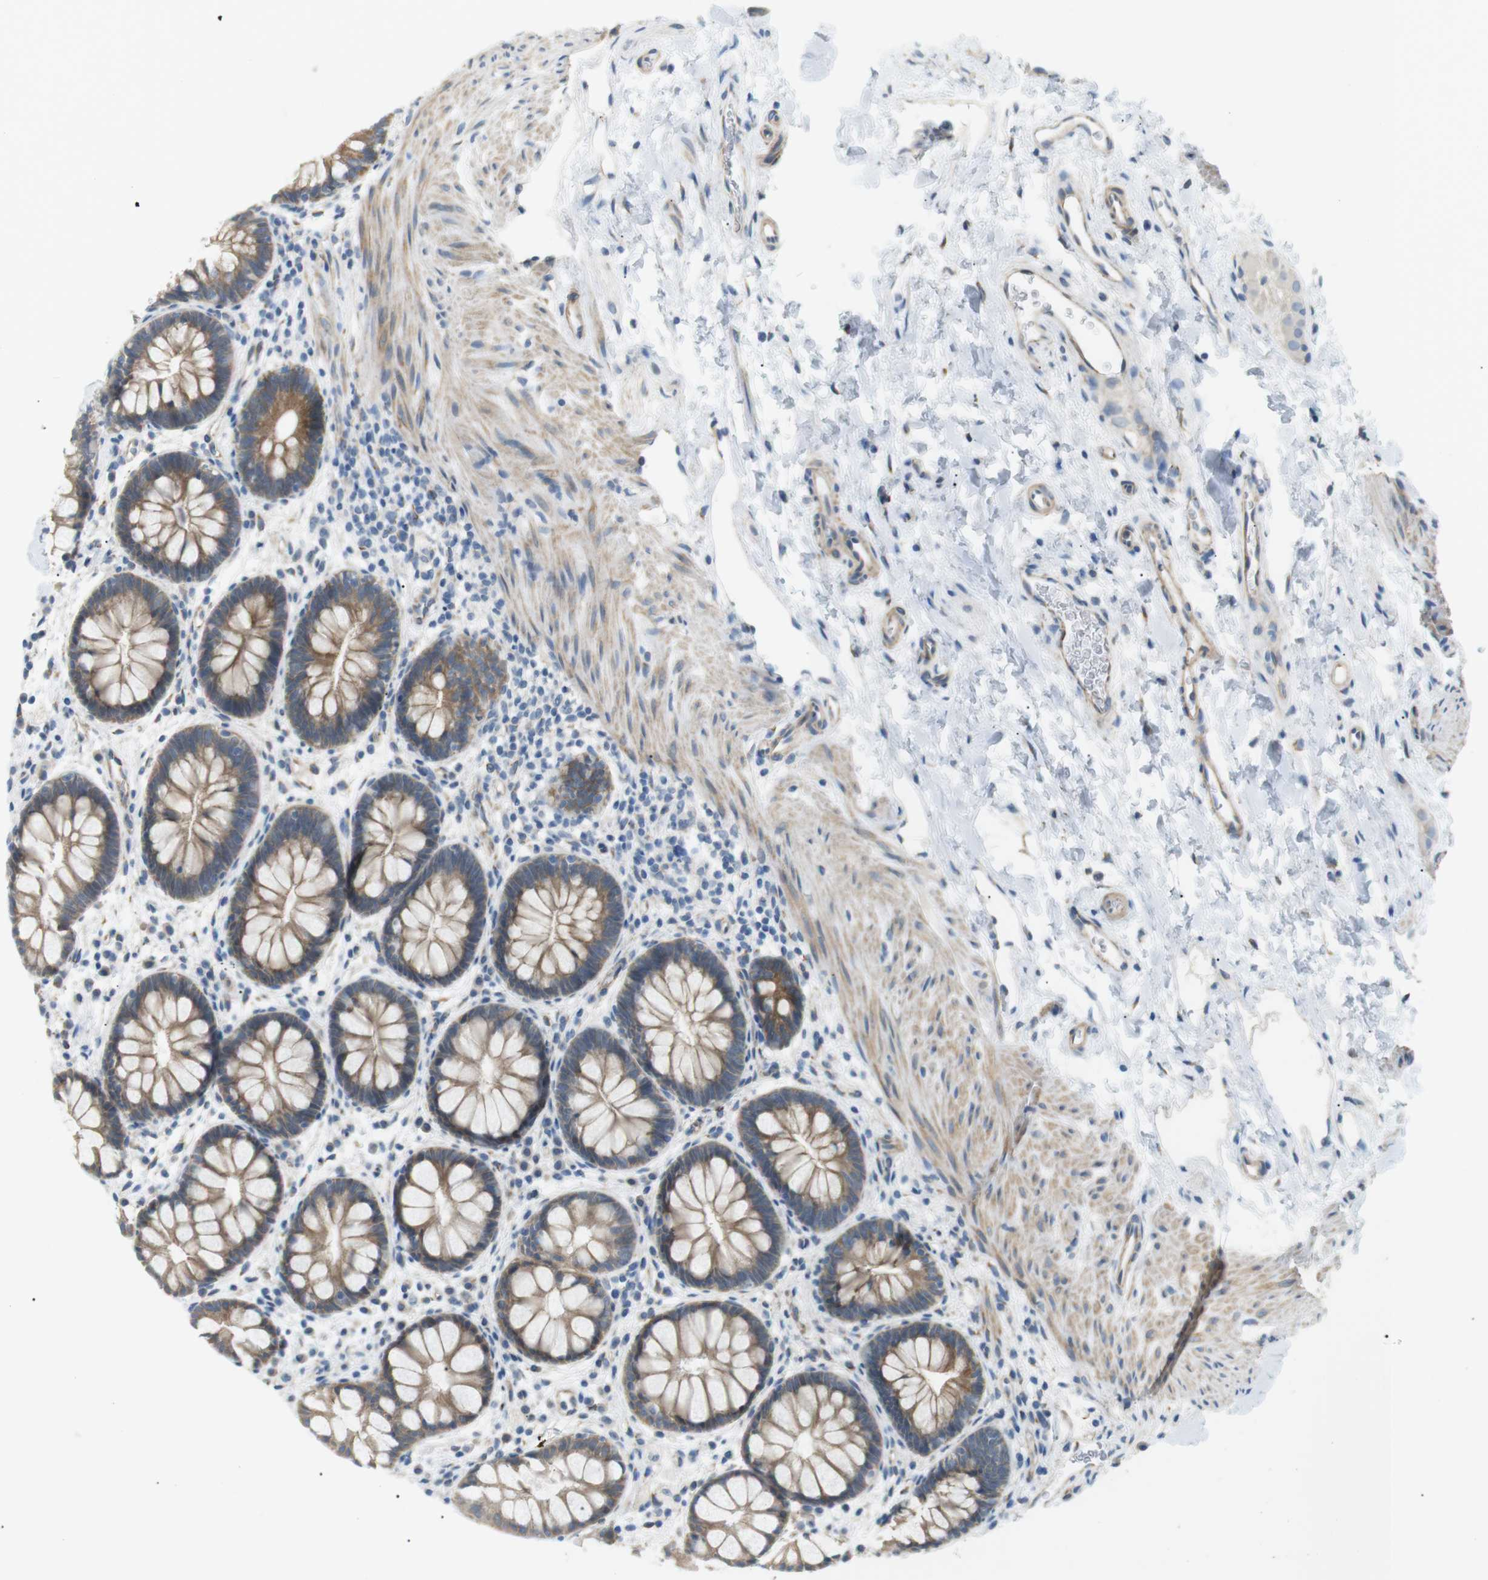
{"staining": {"intensity": "weak", "quantity": ">75%", "location": "cytoplasmic/membranous"}, "tissue": "rectum", "cell_type": "Glandular cells", "image_type": "normal", "snomed": [{"axis": "morphology", "description": "Normal tissue, NOS"}, {"axis": "topography", "description": "Rectum"}], "caption": "Weak cytoplasmic/membranous positivity for a protein is appreciated in approximately >75% of glandular cells of benign rectum using IHC.", "gene": "MTARC2", "patient": {"sex": "female", "age": 24}}